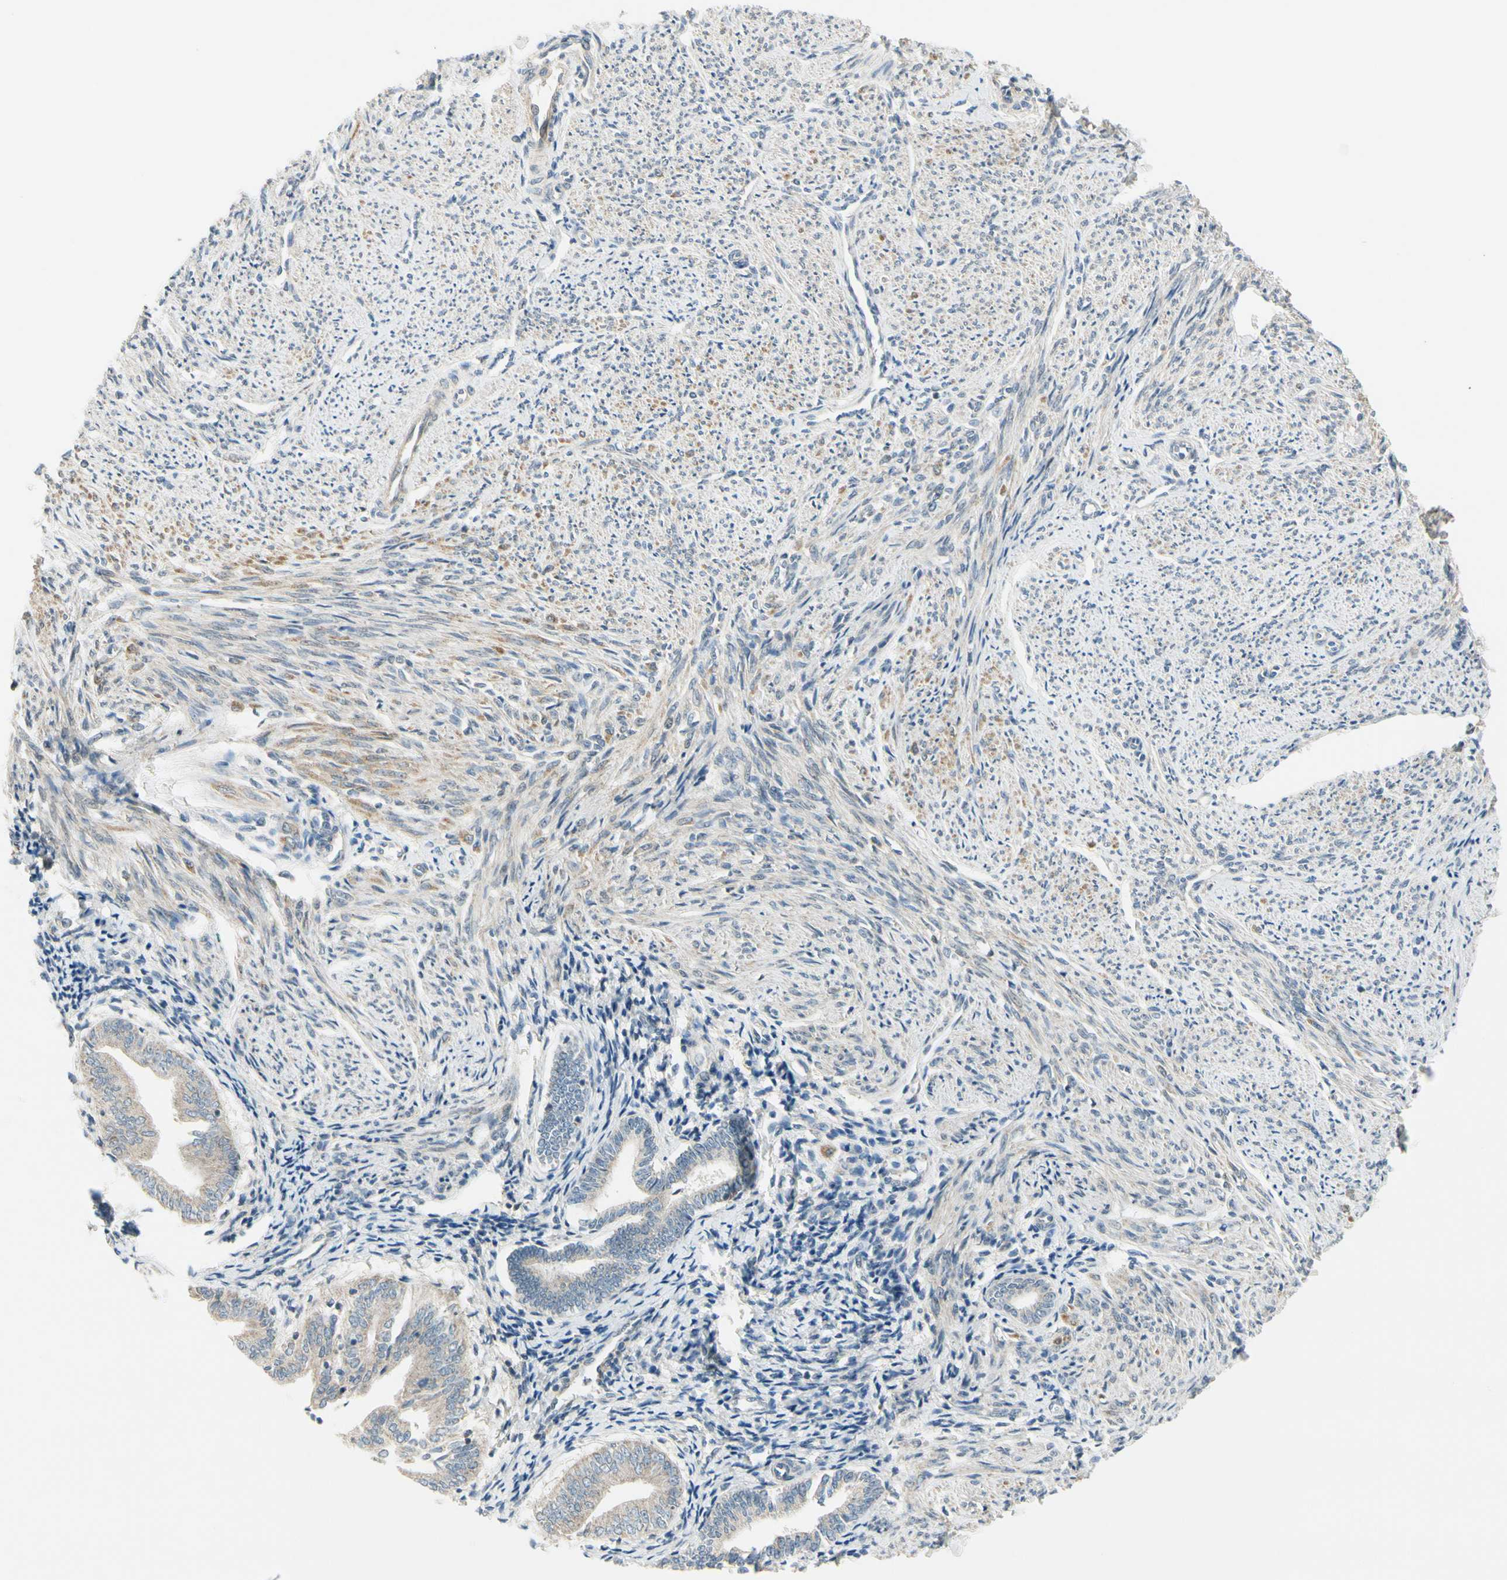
{"staining": {"intensity": "moderate", "quantity": "<25%", "location": "cytoplasmic/membranous"}, "tissue": "smooth muscle", "cell_type": "Smooth muscle cells", "image_type": "normal", "snomed": [{"axis": "morphology", "description": "Normal tissue, NOS"}, {"axis": "topography", "description": "Smooth muscle"}], "caption": "Smooth muscle stained with immunohistochemistry shows moderate cytoplasmic/membranous expression in approximately <25% of smooth muscle cells. Nuclei are stained in blue.", "gene": "FHL2", "patient": {"sex": "female", "age": 65}}